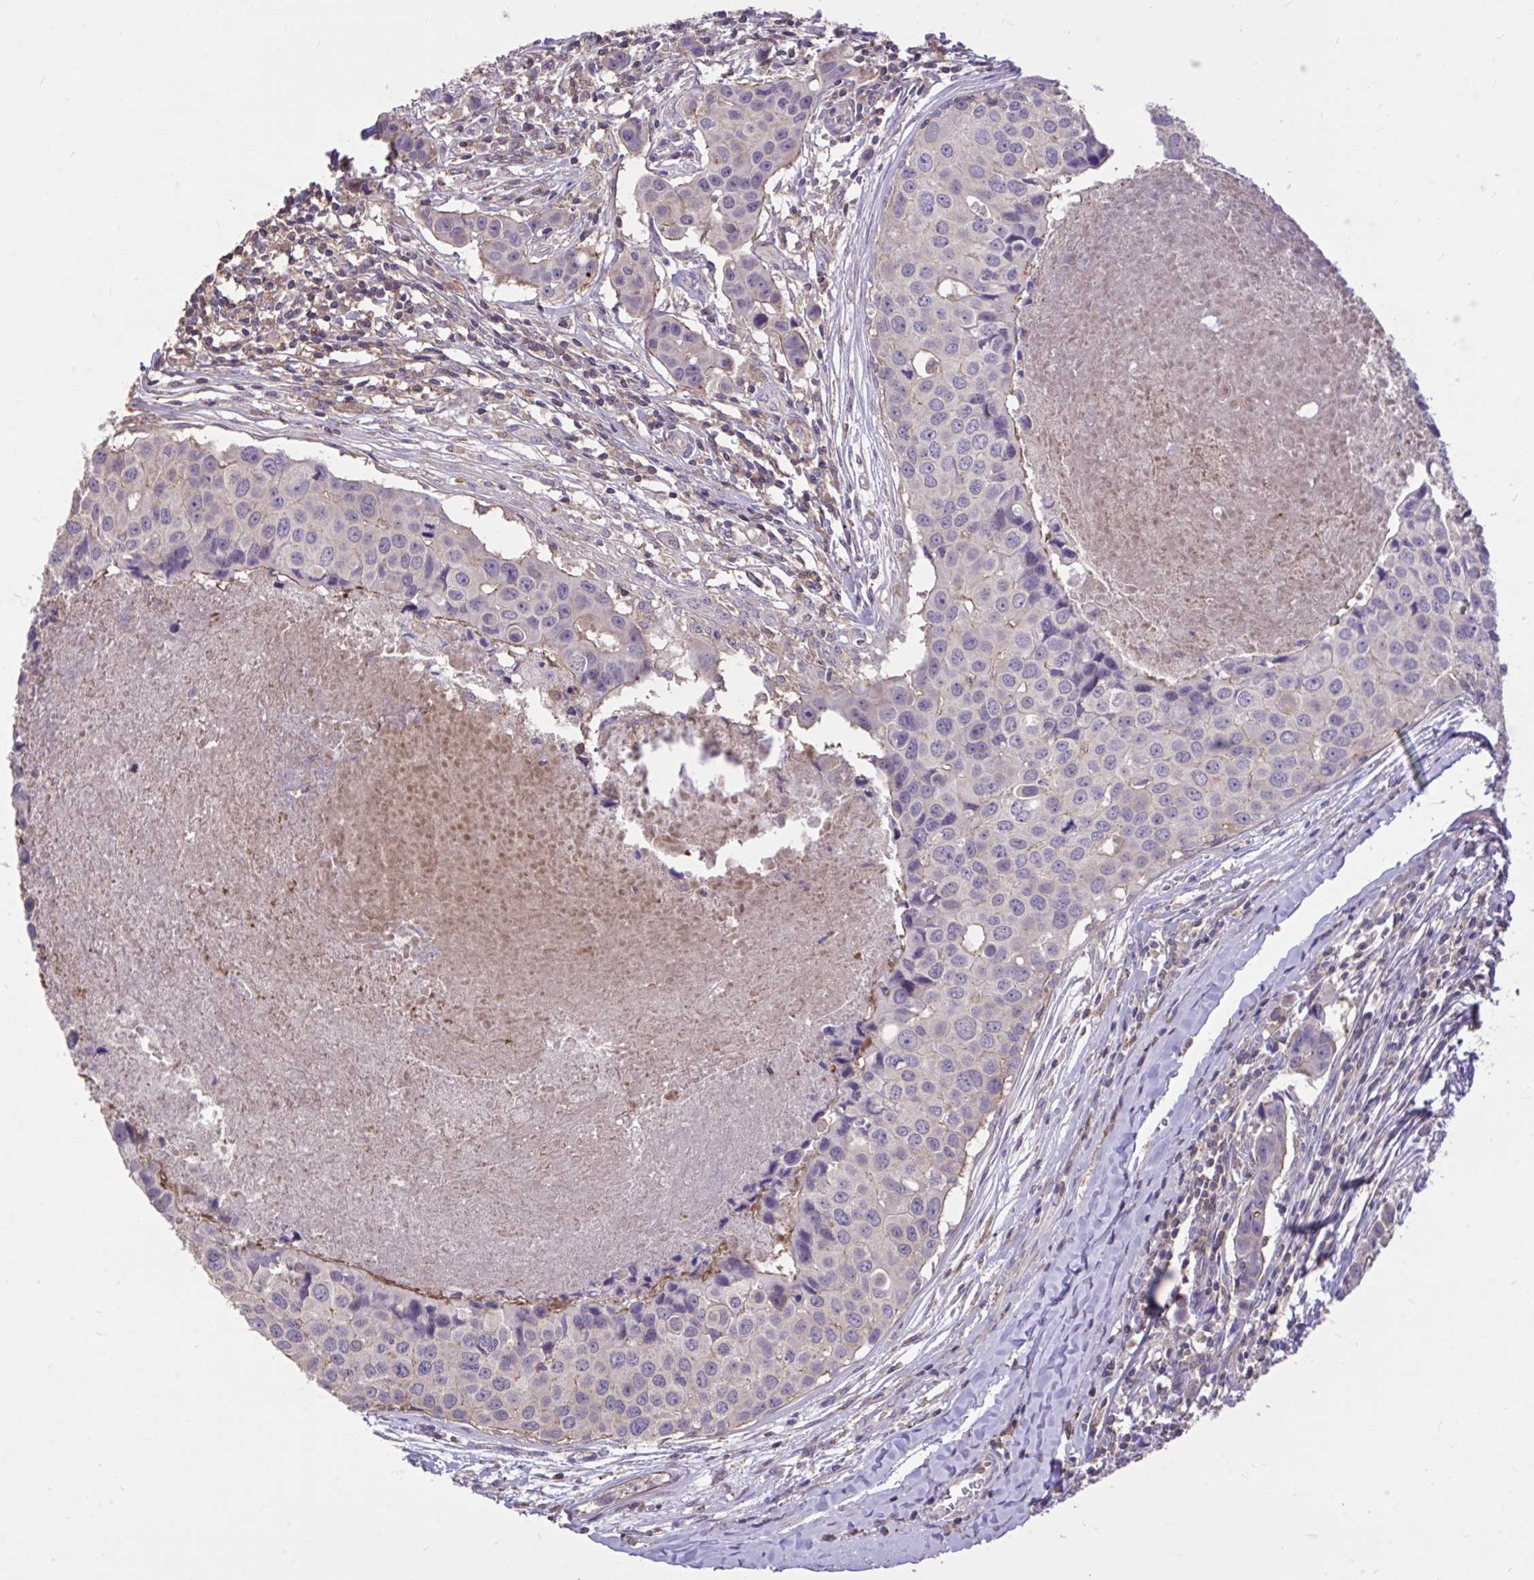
{"staining": {"intensity": "negative", "quantity": "none", "location": "none"}, "tissue": "breast cancer", "cell_type": "Tumor cells", "image_type": "cancer", "snomed": [{"axis": "morphology", "description": "Duct carcinoma"}, {"axis": "topography", "description": "Breast"}], "caption": "Tumor cells are negative for protein expression in human invasive ductal carcinoma (breast). The staining was performed using DAB (3,3'-diaminobenzidine) to visualize the protein expression in brown, while the nuclei were stained in blue with hematoxylin (Magnification: 20x).", "gene": "IGFL2", "patient": {"sex": "female", "age": 24}}